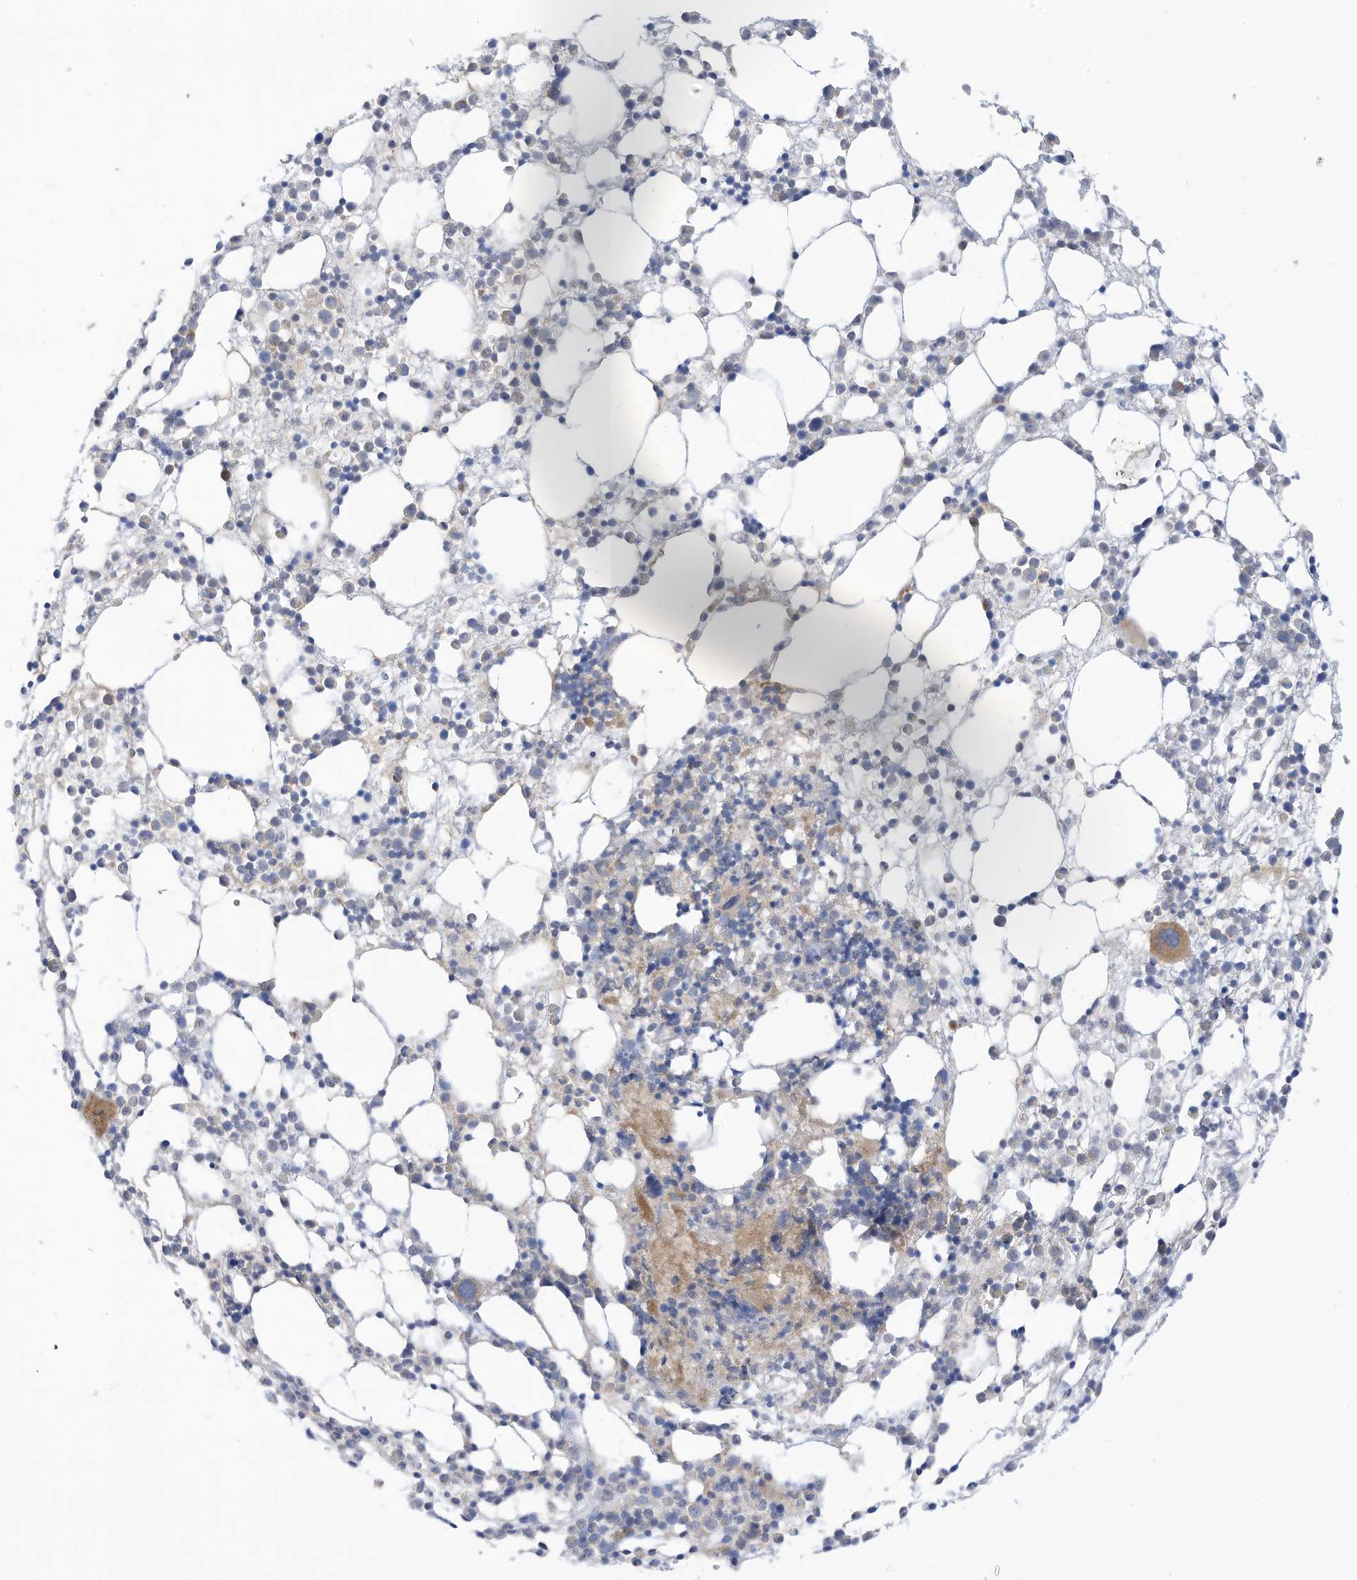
{"staining": {"intensity": "moderate", "quantity": "<25%", "location": "cytoplasmic/membranous"}, "tissue": "bone marrow", "cell_type": "Hematopoietic cells", "image_type": "normal", "snomed": [{"axis": "morphology", "description": "Normal tissue, NOS"}, {"axis": "topography", "description": "Bone marrow"}], "caption": "Protein staining of normal bone marrow reveals moderate cytoplasmic/membranous expression in approximately <25% of hematopoietic cells.", "gene": "LRRN2", "patient": {"sex": "female", "age": 57}}